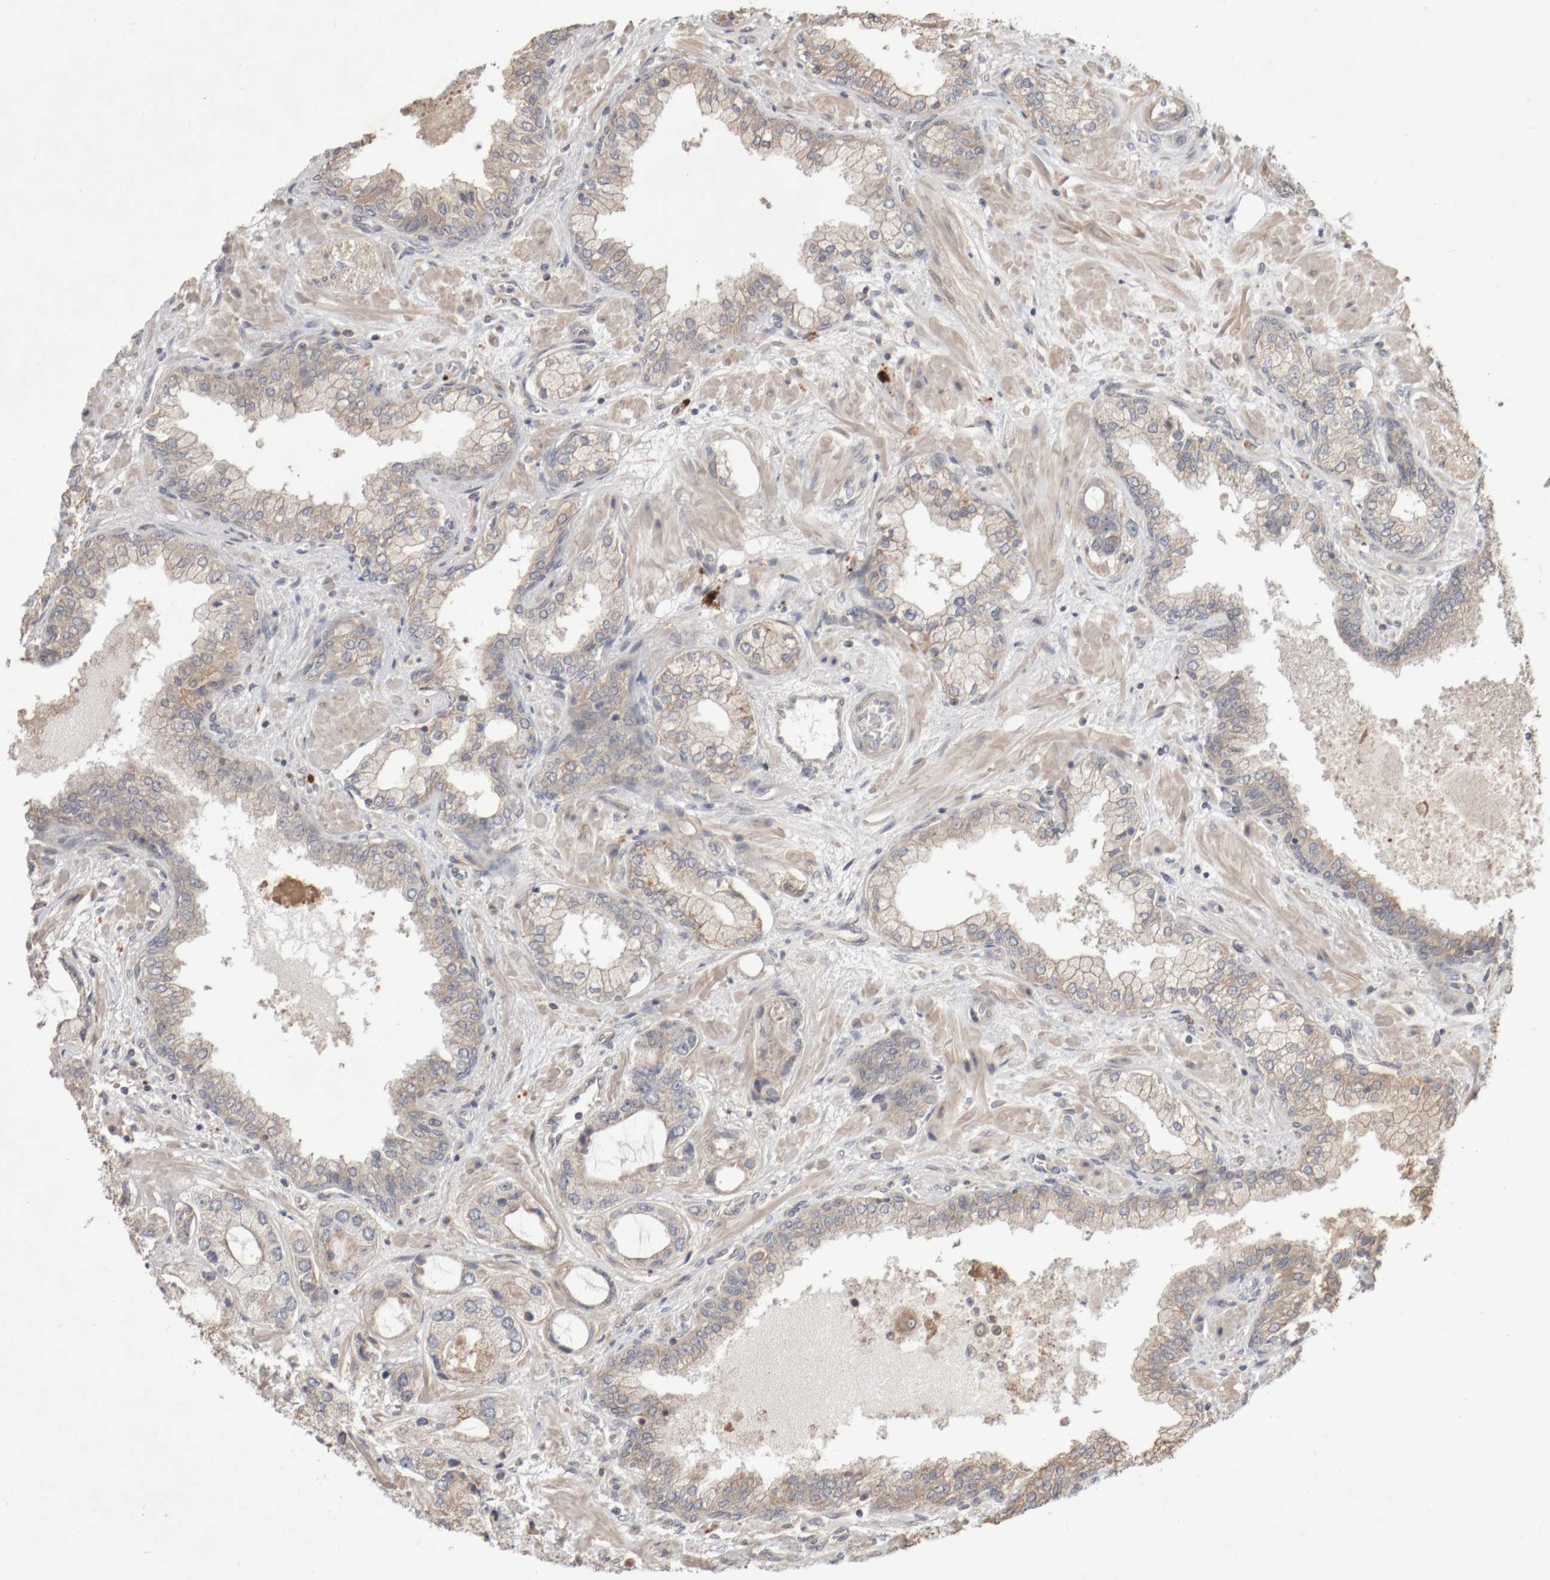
{"staining": {"intensity": "weak", "quantity": "<25%", "location": "cytoplasmic/membranous"}, "tissue": "prostate cancer", "cell_type": "Tumor cells", "image_type": "cancer", "snomed": [{"axis": "morphology", "description": "Normal tissue, NOS"}, {"axis": "morphology", "description": "Adenocarcinoma, High grade"}, {"axis": "topography", "description": "Prostate"}, {"axis": "topography", "description": "Peripheral nerve tissue"}], "caption": "Tumor cells are negative for brown protein staining in adenocarcinoma (high-grade) (prostate).", "gene": "DPH7", "patient": {"sex": "male", "age": 59}}